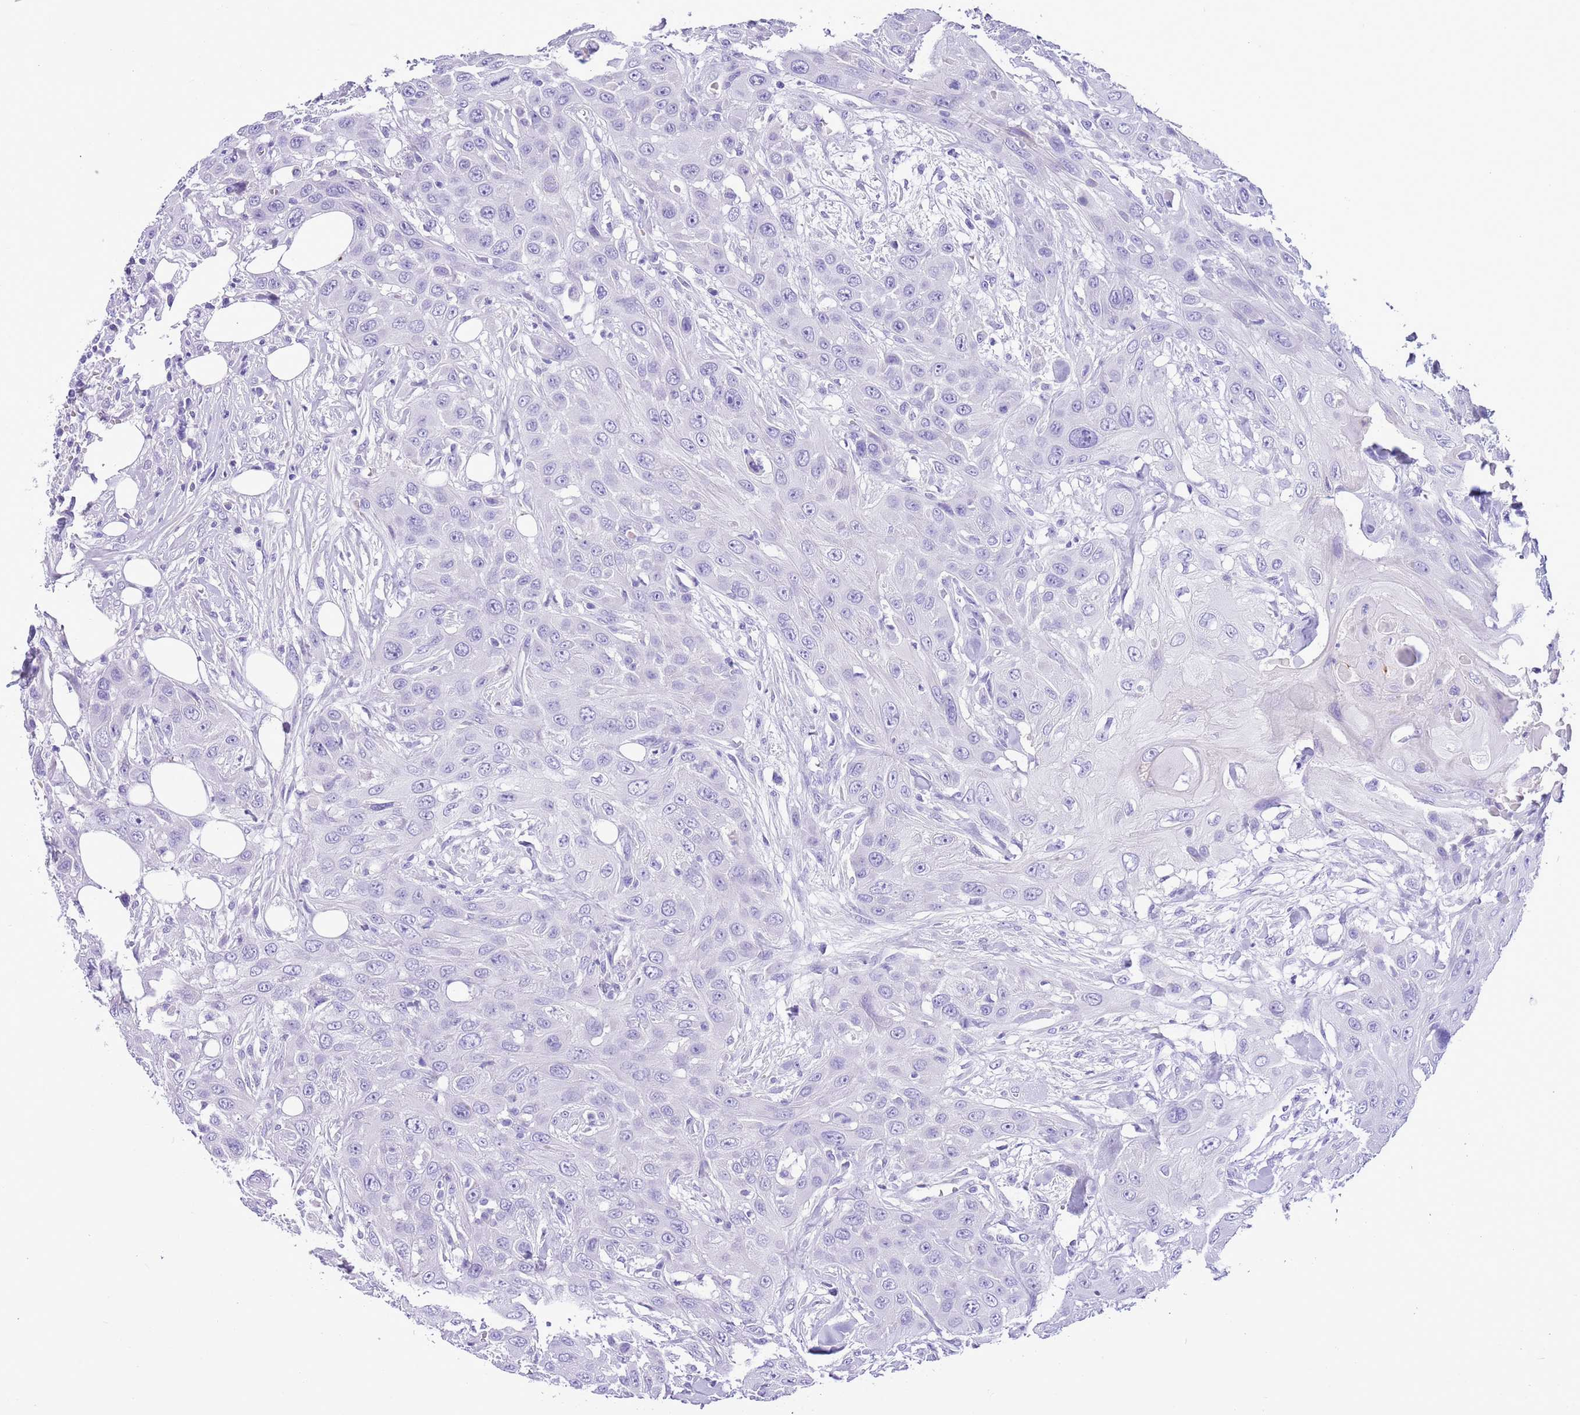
{"staining": {"intensity": "negative", "quantity": "none", "location": "none"}, "tissue": "head and neck cancer", "cell_type": "Tumor cells", "image_type": "cancer", "snomed": [{"axis": "morphology", "description": "Squamous cell carcinoma, NOS"}, {"axis": "topography", "description": "Head-Neck"}], "caption": "A photomicrograph of squamous cell carcinoma (head and neck) stained for a protein reveals no brown staining in tumor cells.", "gene": "TBC1D10B", "patient": {"sex": "male", "age": 81}}